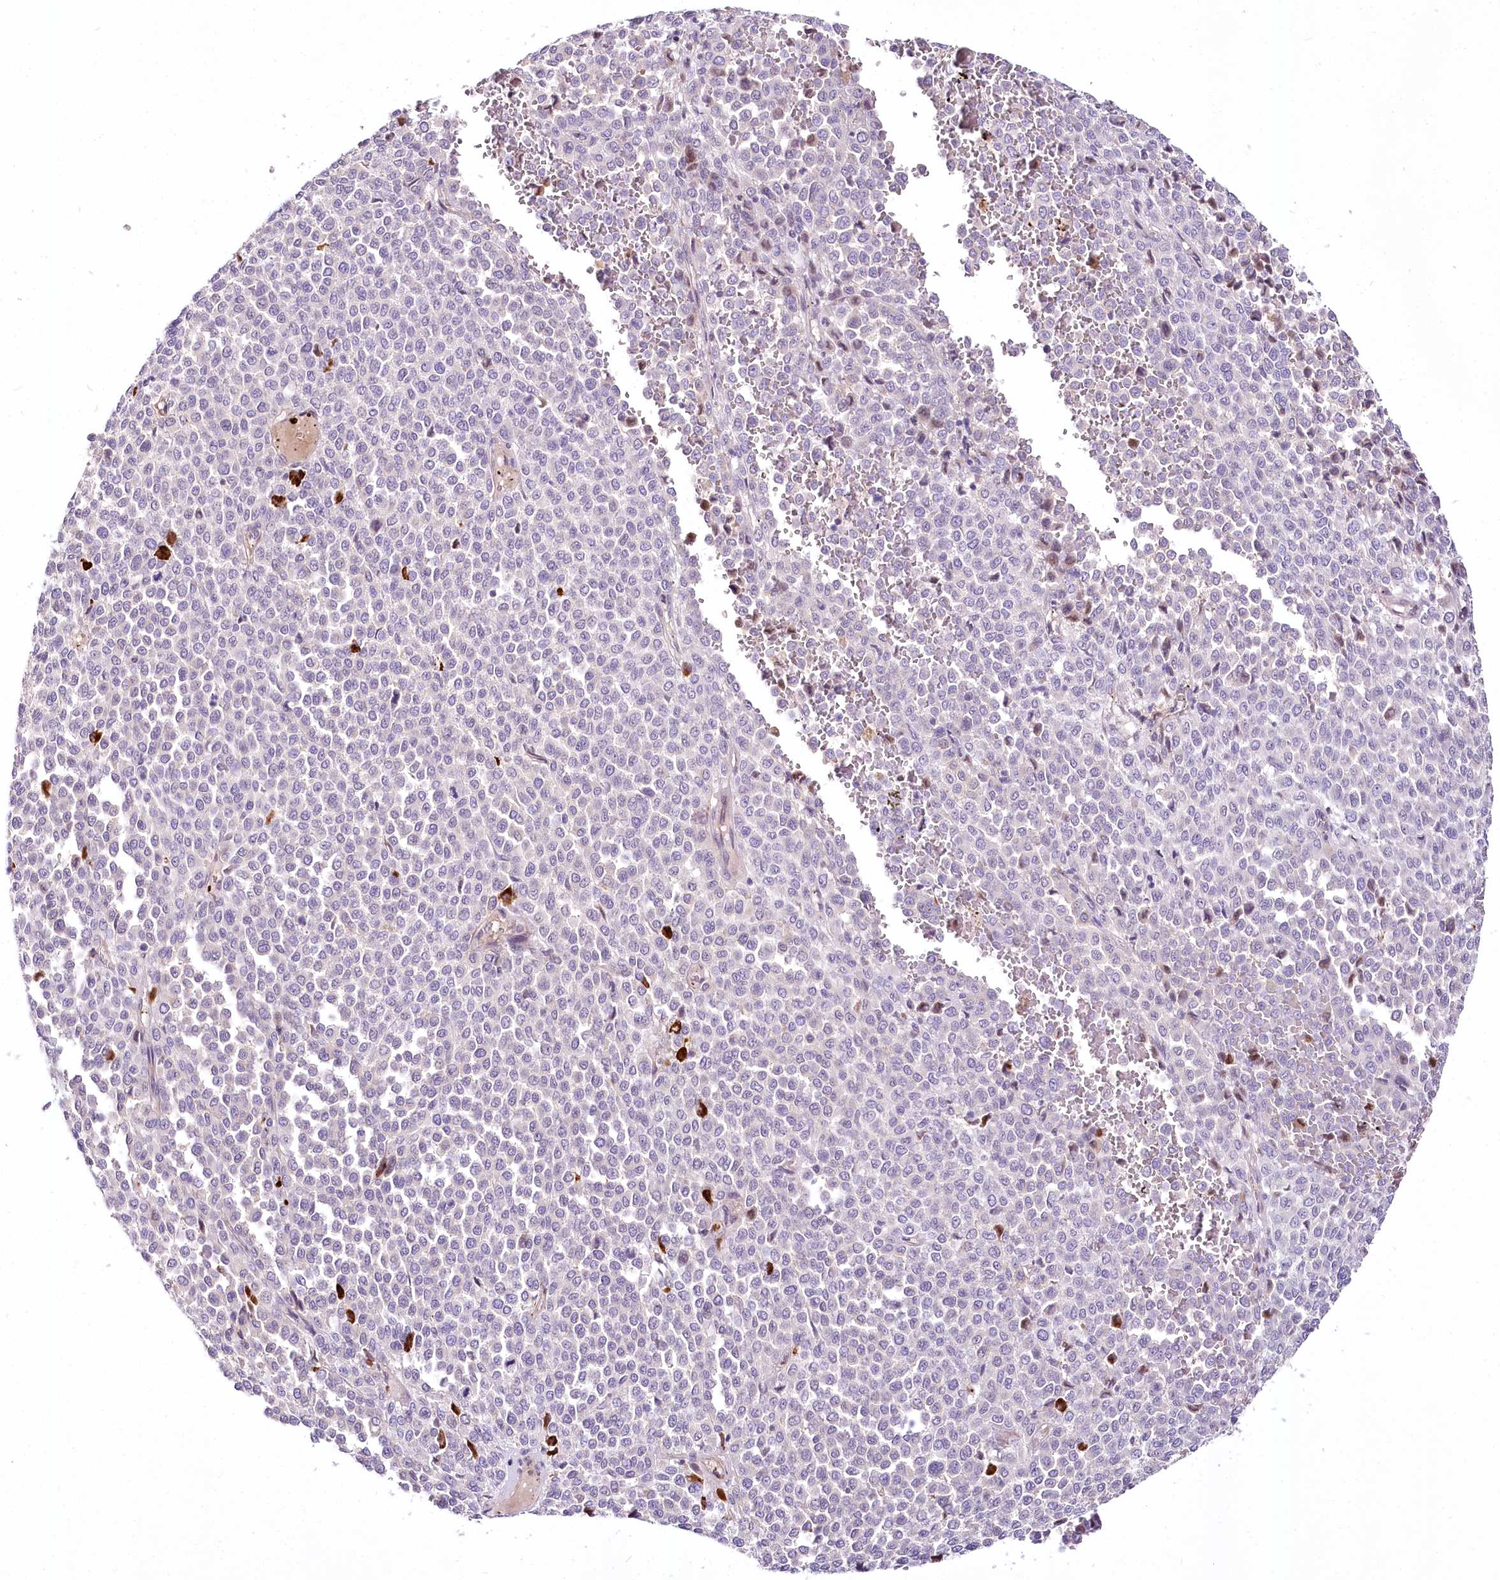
{"staining": {"intensity": "negative", "quantity": "none", "location": "none"}, "tissue": "melanoma", "cell_type": "Tumor cells", "image_type": "cancer", "snomed": [{"axis": "morphology", "description": "Malignant melanoma, Metastatic site"}, {"axis": "topography", "description": "Pancreas"}], "caption": "Immunohistochemistry of human malignant melanoma (metastatic site) shows no expression in tumor cells.", "gene": "VWA5A", "patient": {"sex": "female", "age": 30}}